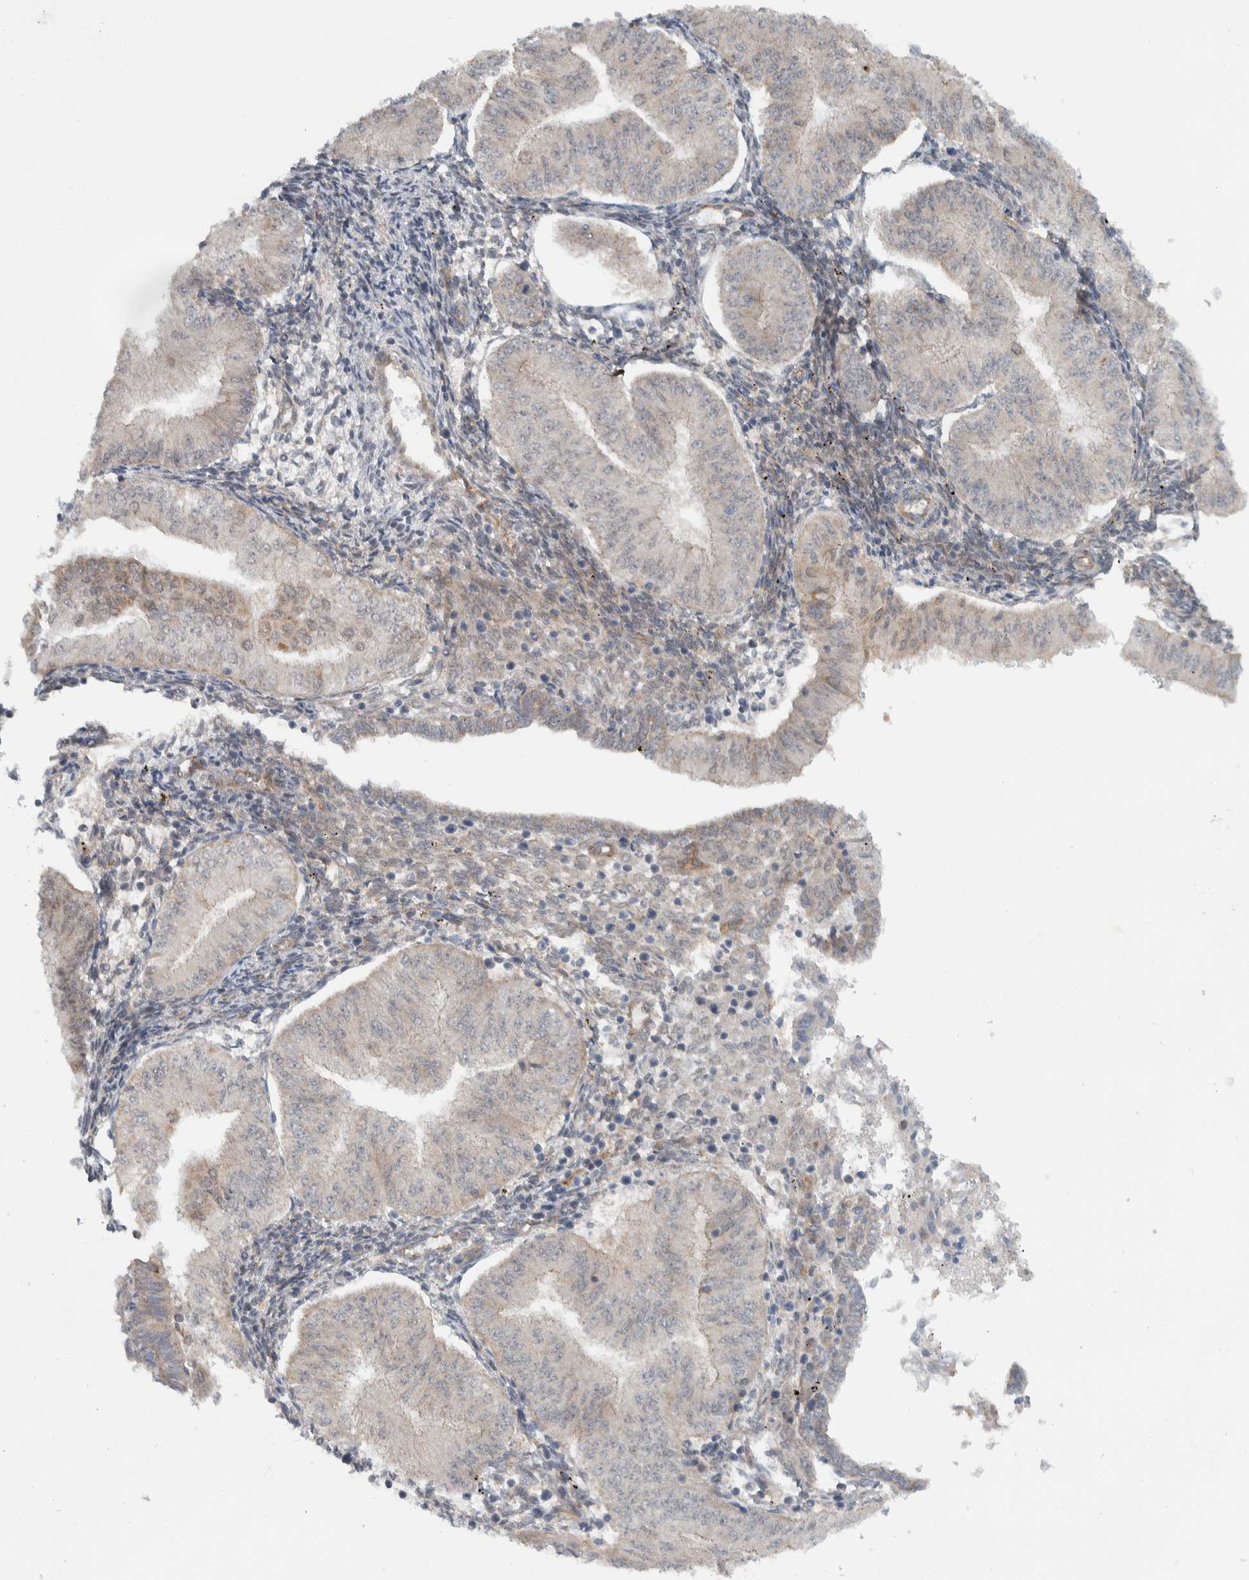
{"staining": {"intensity": "negative", "quantity": "none", "location": "none"}, "tissue": "endometrial cancer", "cell_type": "Tumor cells", "image_type": "cancer", "snomed": [{"axis": "morphology", "description": "Normal tissue, NOS"}, {"axis": "morphology", "description": "Adenocarcinoma, NOS"}, {"axis": "topography", "description": "Endometrium"}], "caption": "High power microscopy histopathology image of an immunohistochemistry histopathology image of endometrial cancer (adenocarcinoma), revealing no significant staining in tumor cells.", "gene": "RERE", "patient": {"sex": "female", "age": 53}}